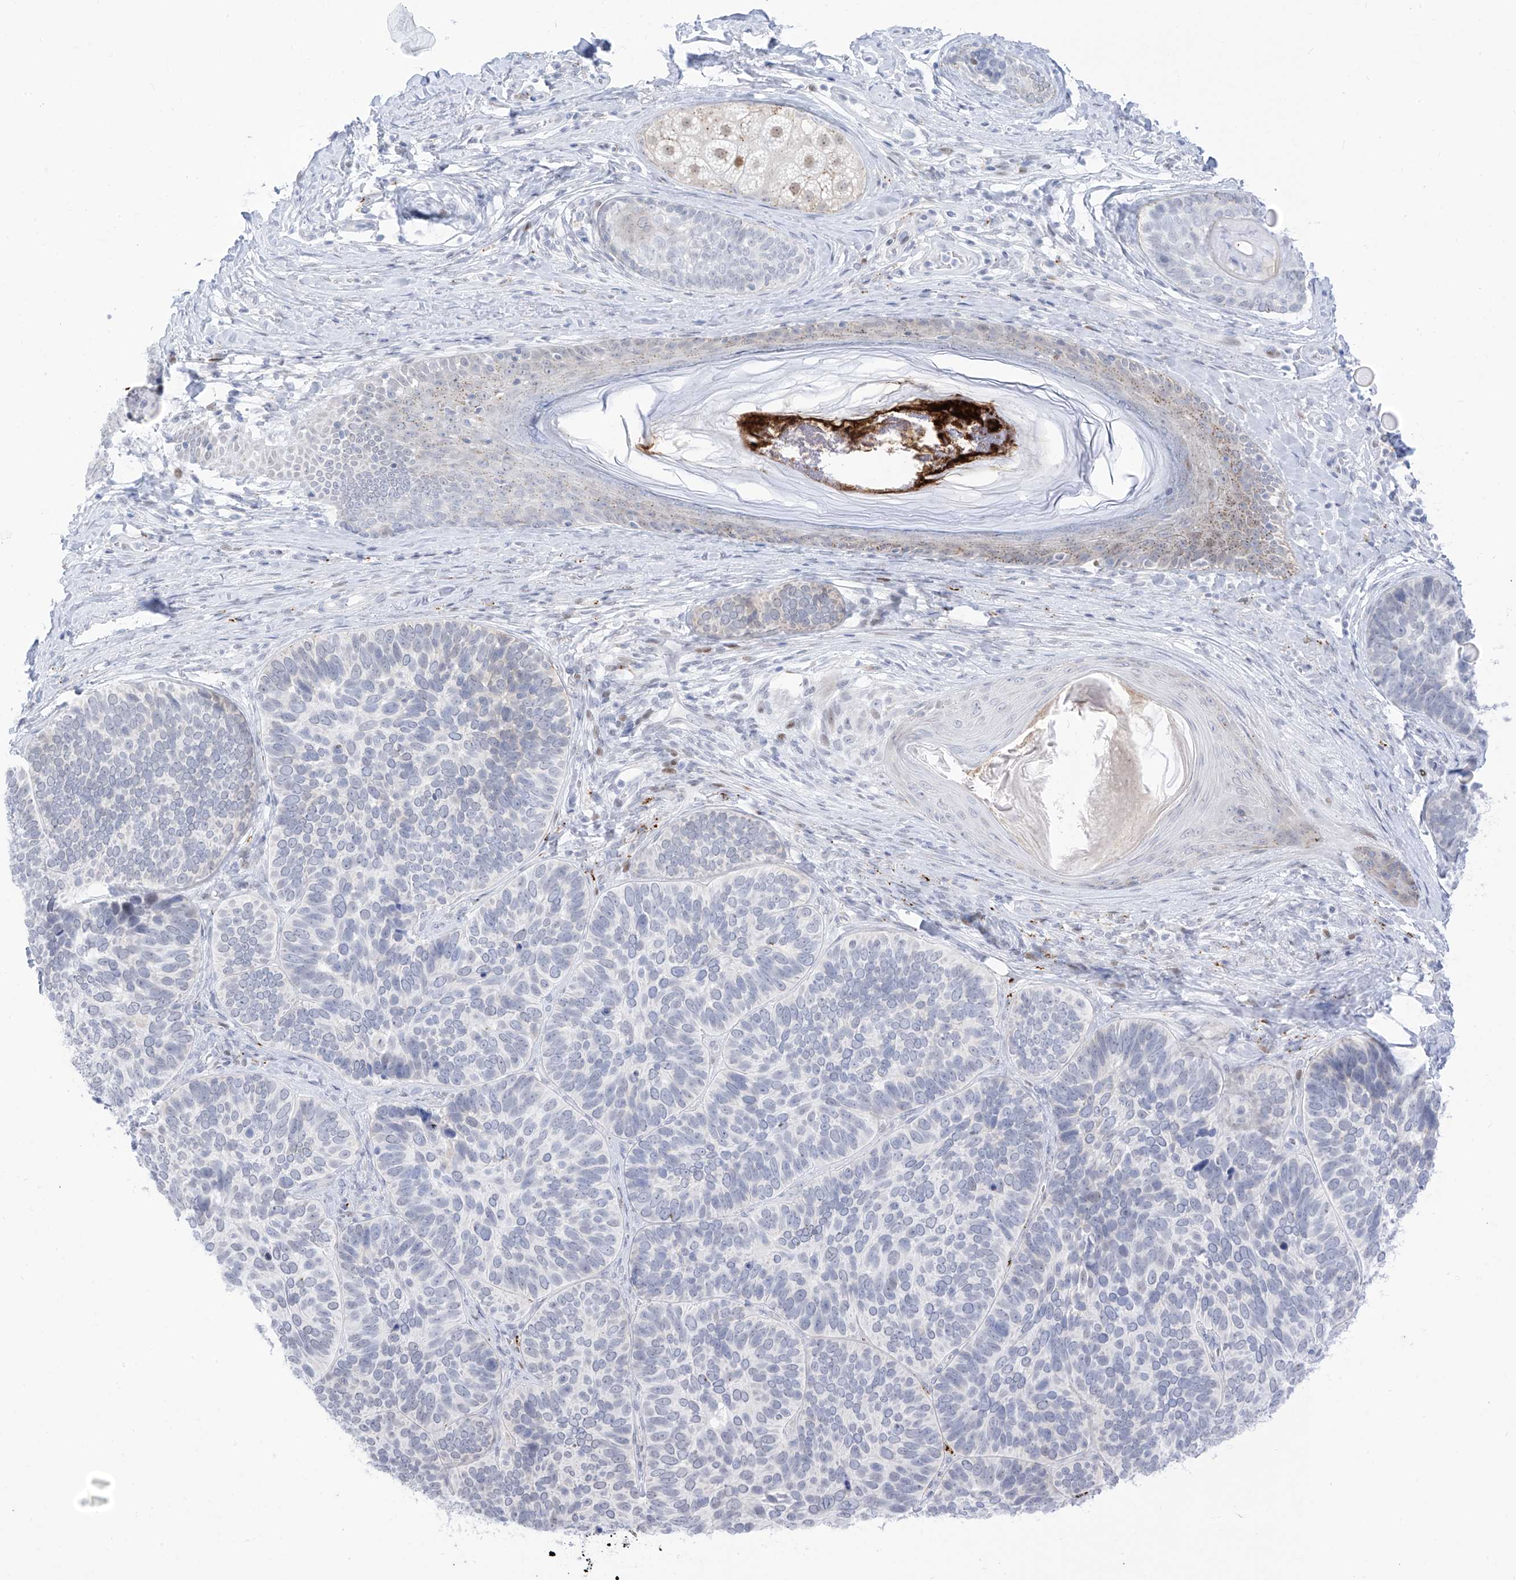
{"staining": {"intensity": "negative", "quantity": "none", "location": "none"}, "tissue": "skin cancer", "cell_type": "Tumor cells", "image_type": "cancer", "snomed": [{"axis": "morphology", "description": "Basal cell carcinoma"}, {"axis": "topography", "description": "Skin"}], "caption": "Human basal cell carcinoma (skin) stained for a protein using immunohistochemistry exhibits no positivity in tumor cells.", "gene": "PSPH", "patient": {"sex": "male", "age": 62}}